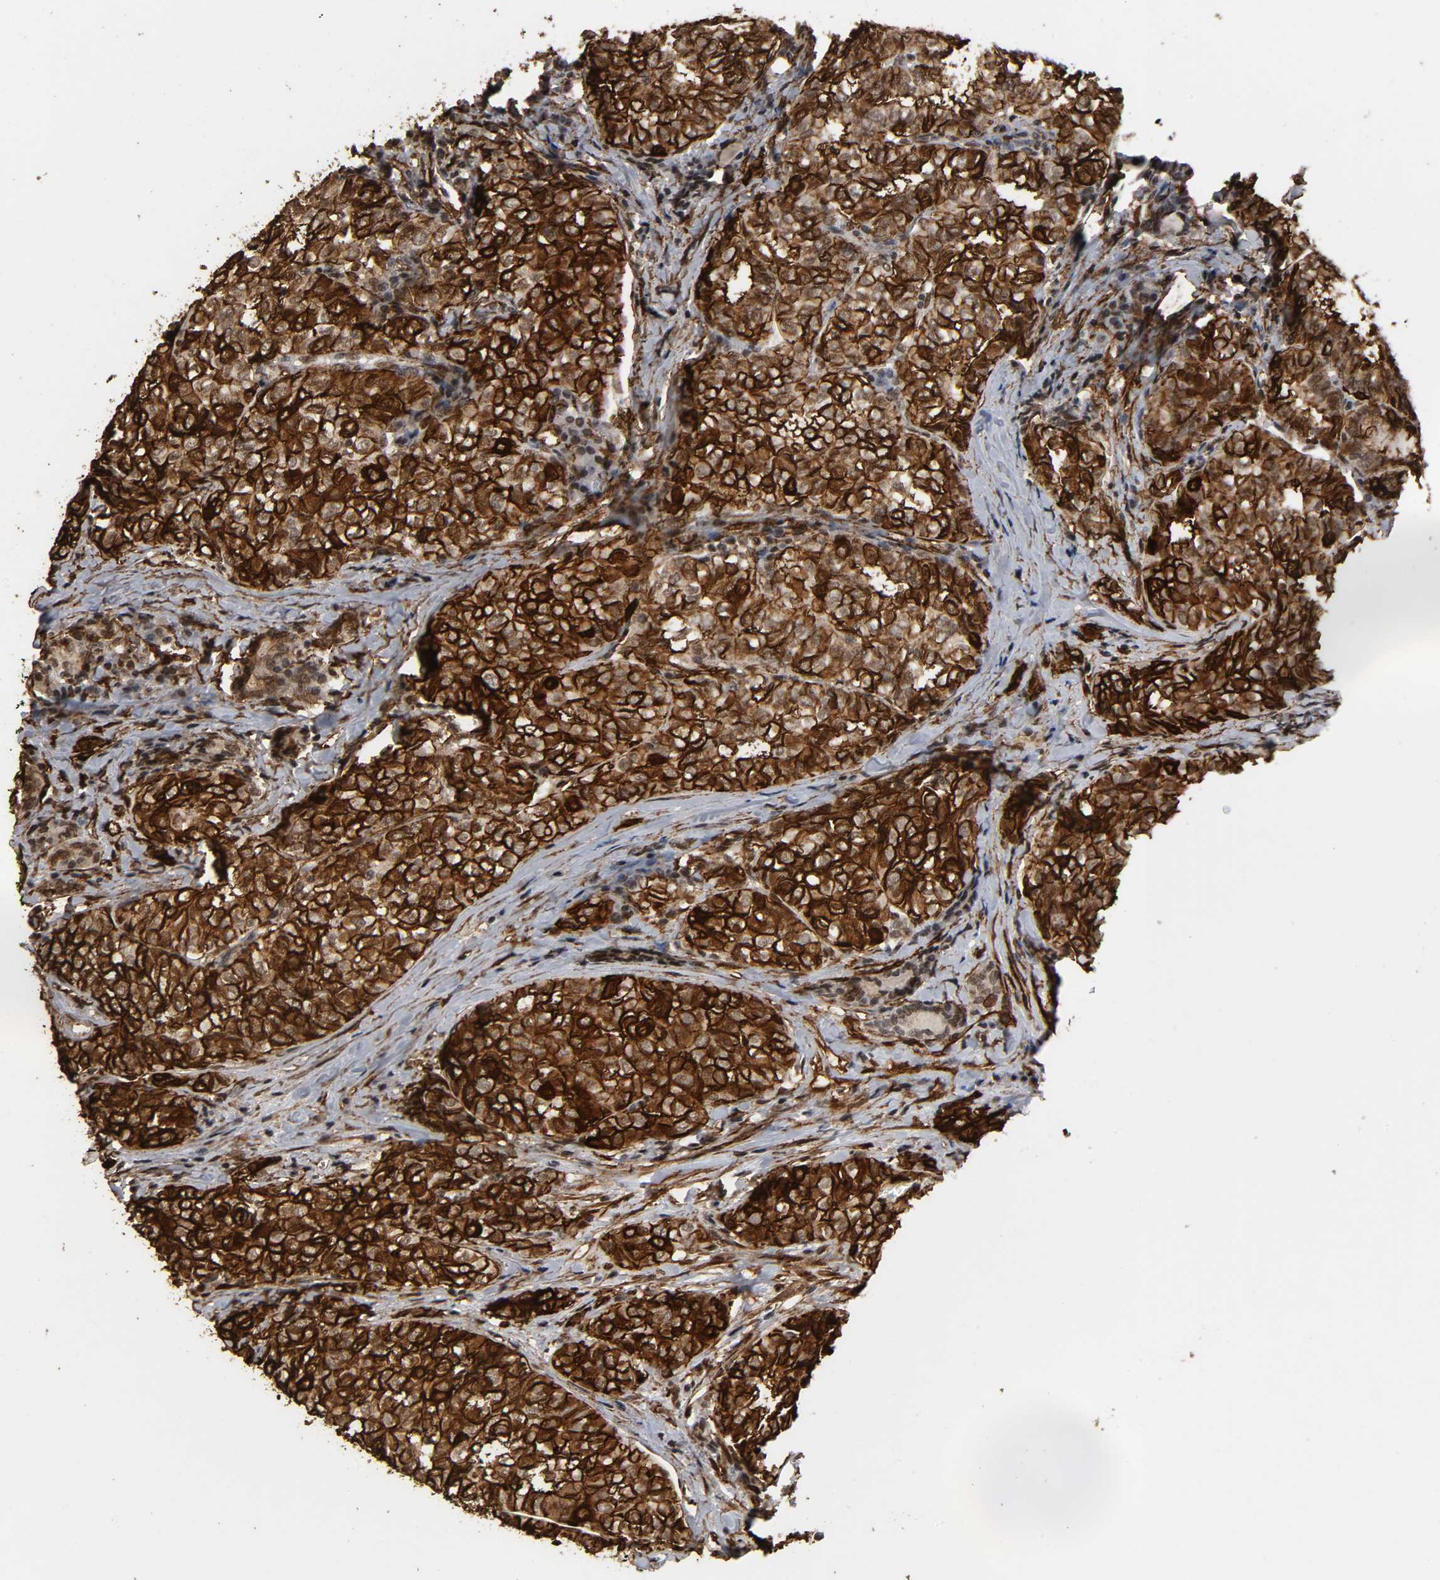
{"staining": {"intensity": "strong", "quantity": "25%-75%", "location": "cytoplasmic/membranous"}, "tissue": "thyroid cancer", "cell_type": "Tumor cells", "image_type": "cancer", "snomed": [{"axis": "morphology", "description": "Papillary adenocarcinoma, NOS"}, {"axis": "topography", "description": "Thyroid gland"}], "caption": "Thyroid cancer stained for a protein (brown) reveals strong cytoplasmic/membranous positive expression in about 25%-75% of tumor cells.", "gene": "AHNAK2", "patient": {"sex": "female", "age": 30}}